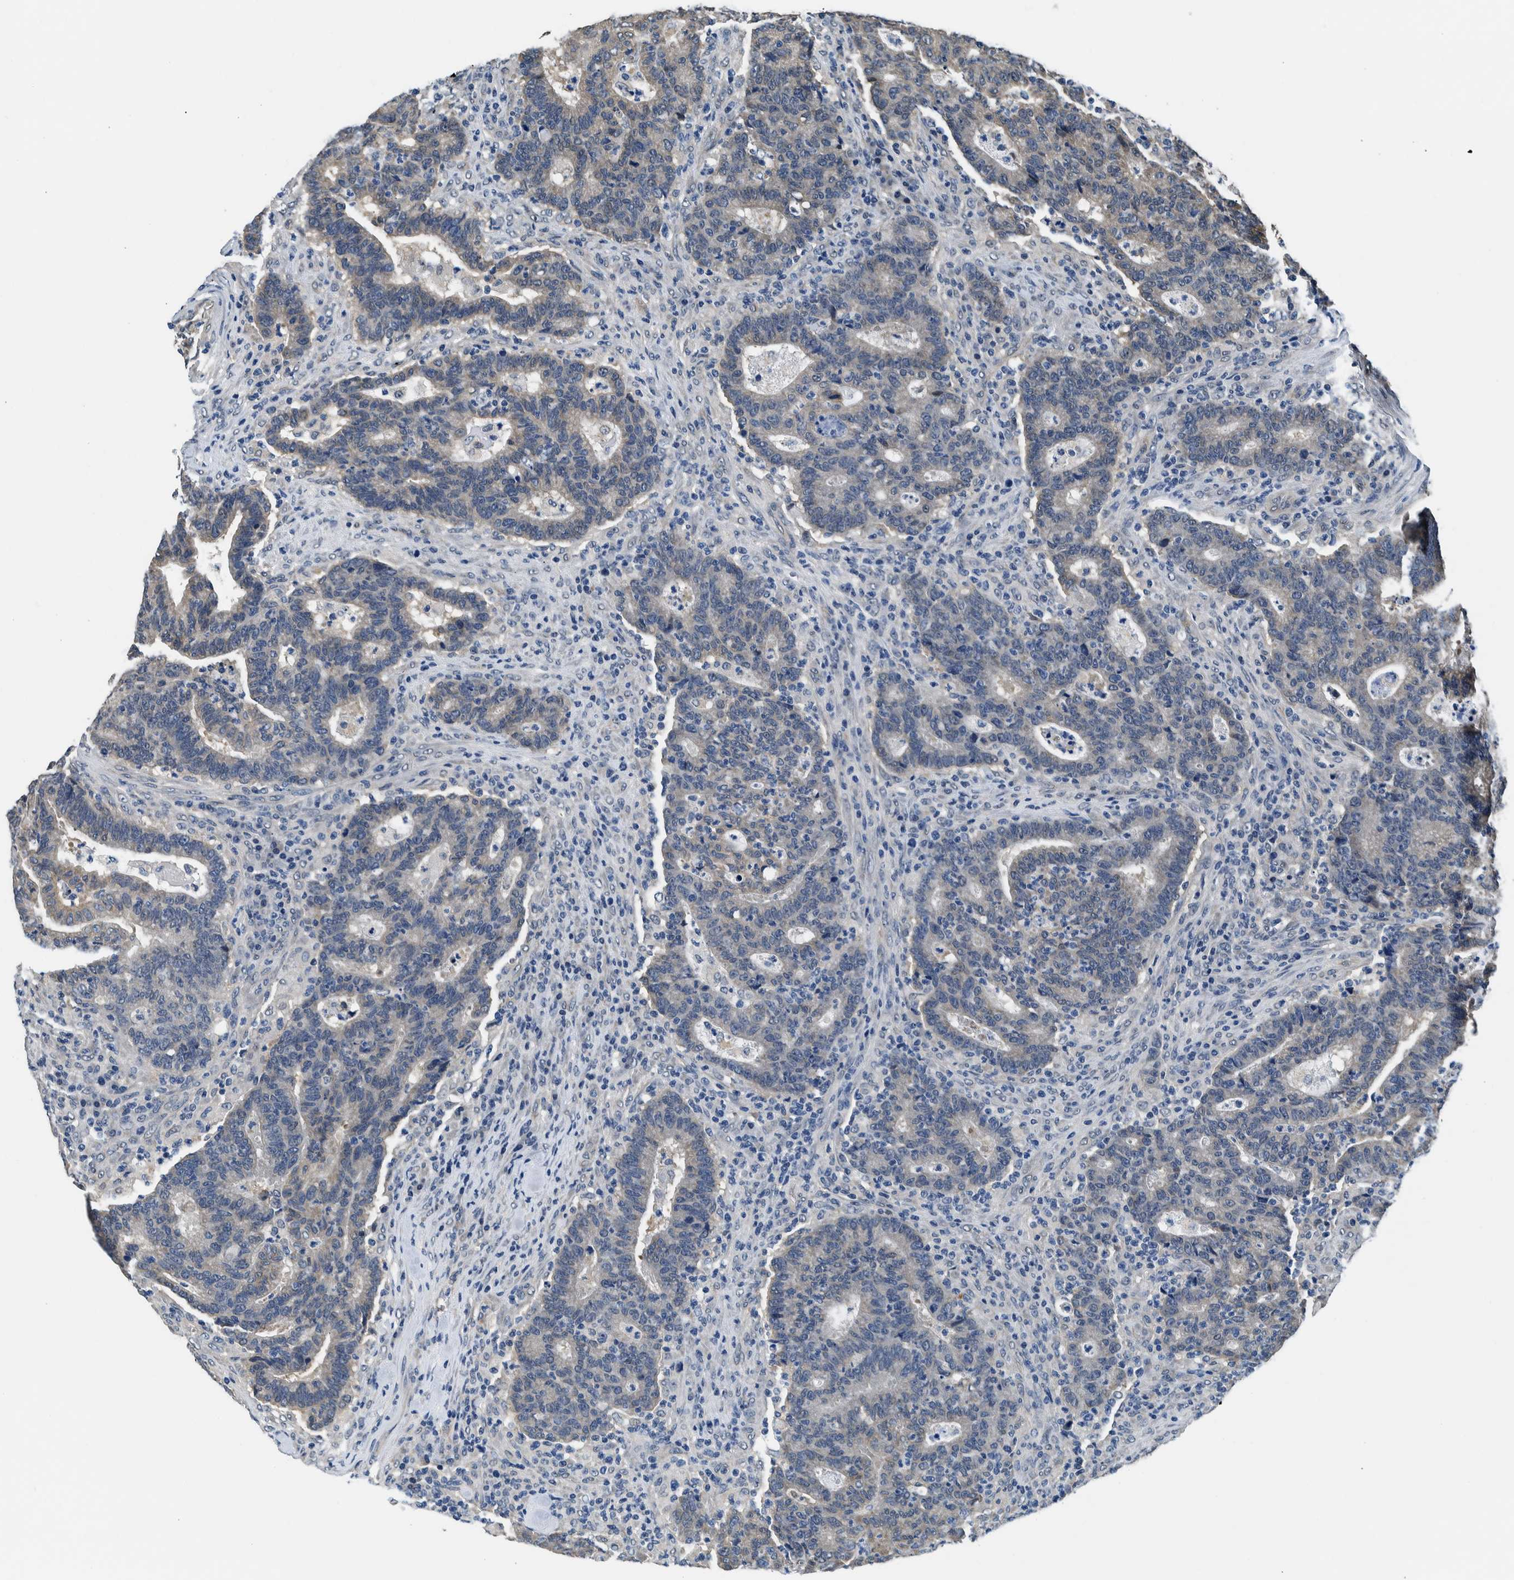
{"staining": {"intensity": "weak", "quantity": "<25%", "location": "cytoplasmic/membranous"}, "tissue": "colorectal cancer", "cell_type": "Tumor cells", "image_type": "cancer", "snomed": [{"axis": "morphology", "description": "Adenocarcinoma, NOS"}, {"axis": "topography", "description": "Colon"}], "caption": "Immunohistochemical staining of colorectal adenocarcinoma shows no significant expression in tumor cells.", "gene": "NIBAN2", "patient": {"sex": "female", "age": 75}}